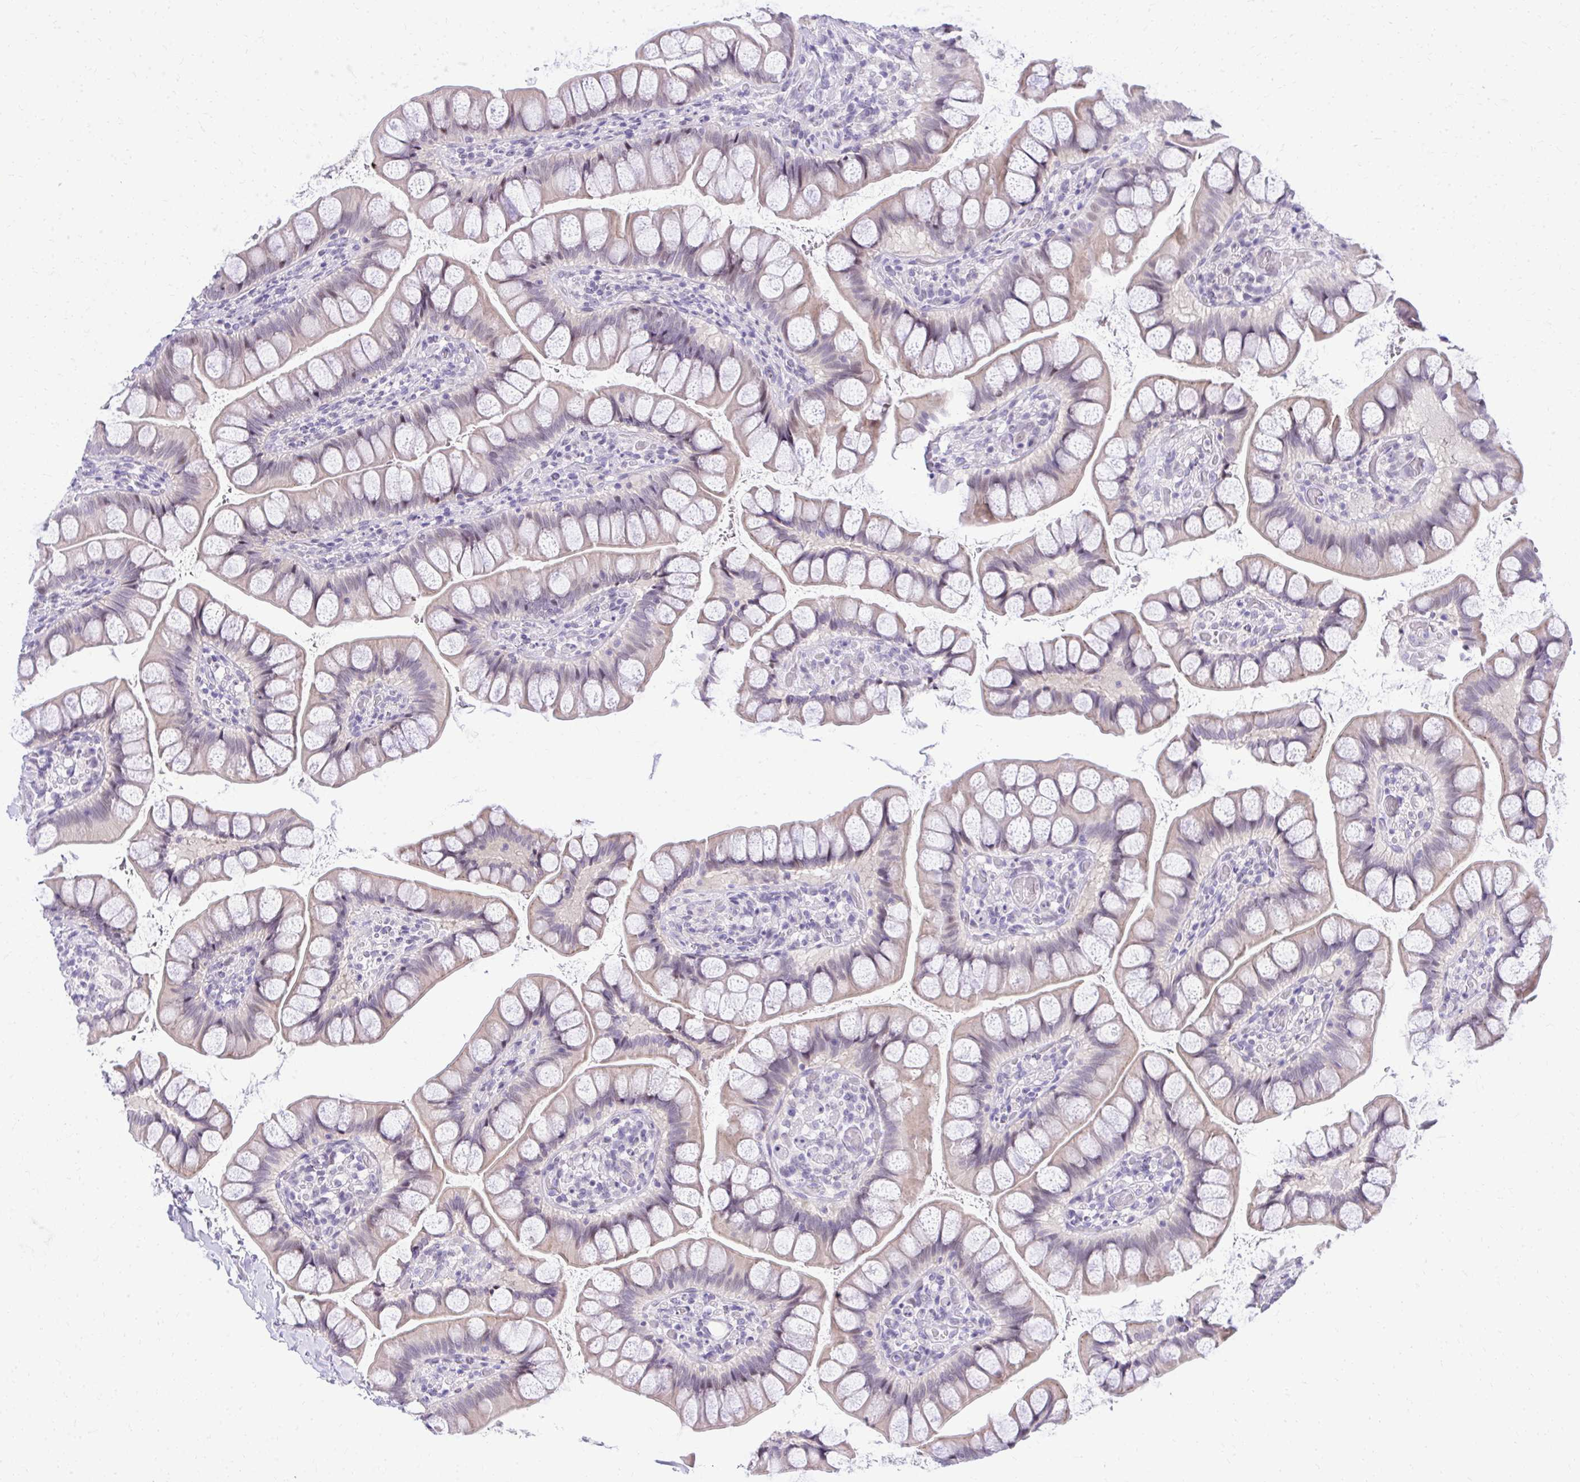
{"staining": {"intensity": "weak", "quantity": "<25%", "location": "nuclear"}, "tissue": "small intestine", "cell_type": "Glandular cells", "image_type": "normal", "snomed": [{"axis": "morphology", "description": "Normal tissue, NOS"}, {"axis": "topography", "description": "Small intestine"}], "caption": "Immunohistochemical staining of normal human small intestine displays no significant positivity in glandular cells.", "gene": "EID3", "patient": {"sex": "male", "age": 70}}